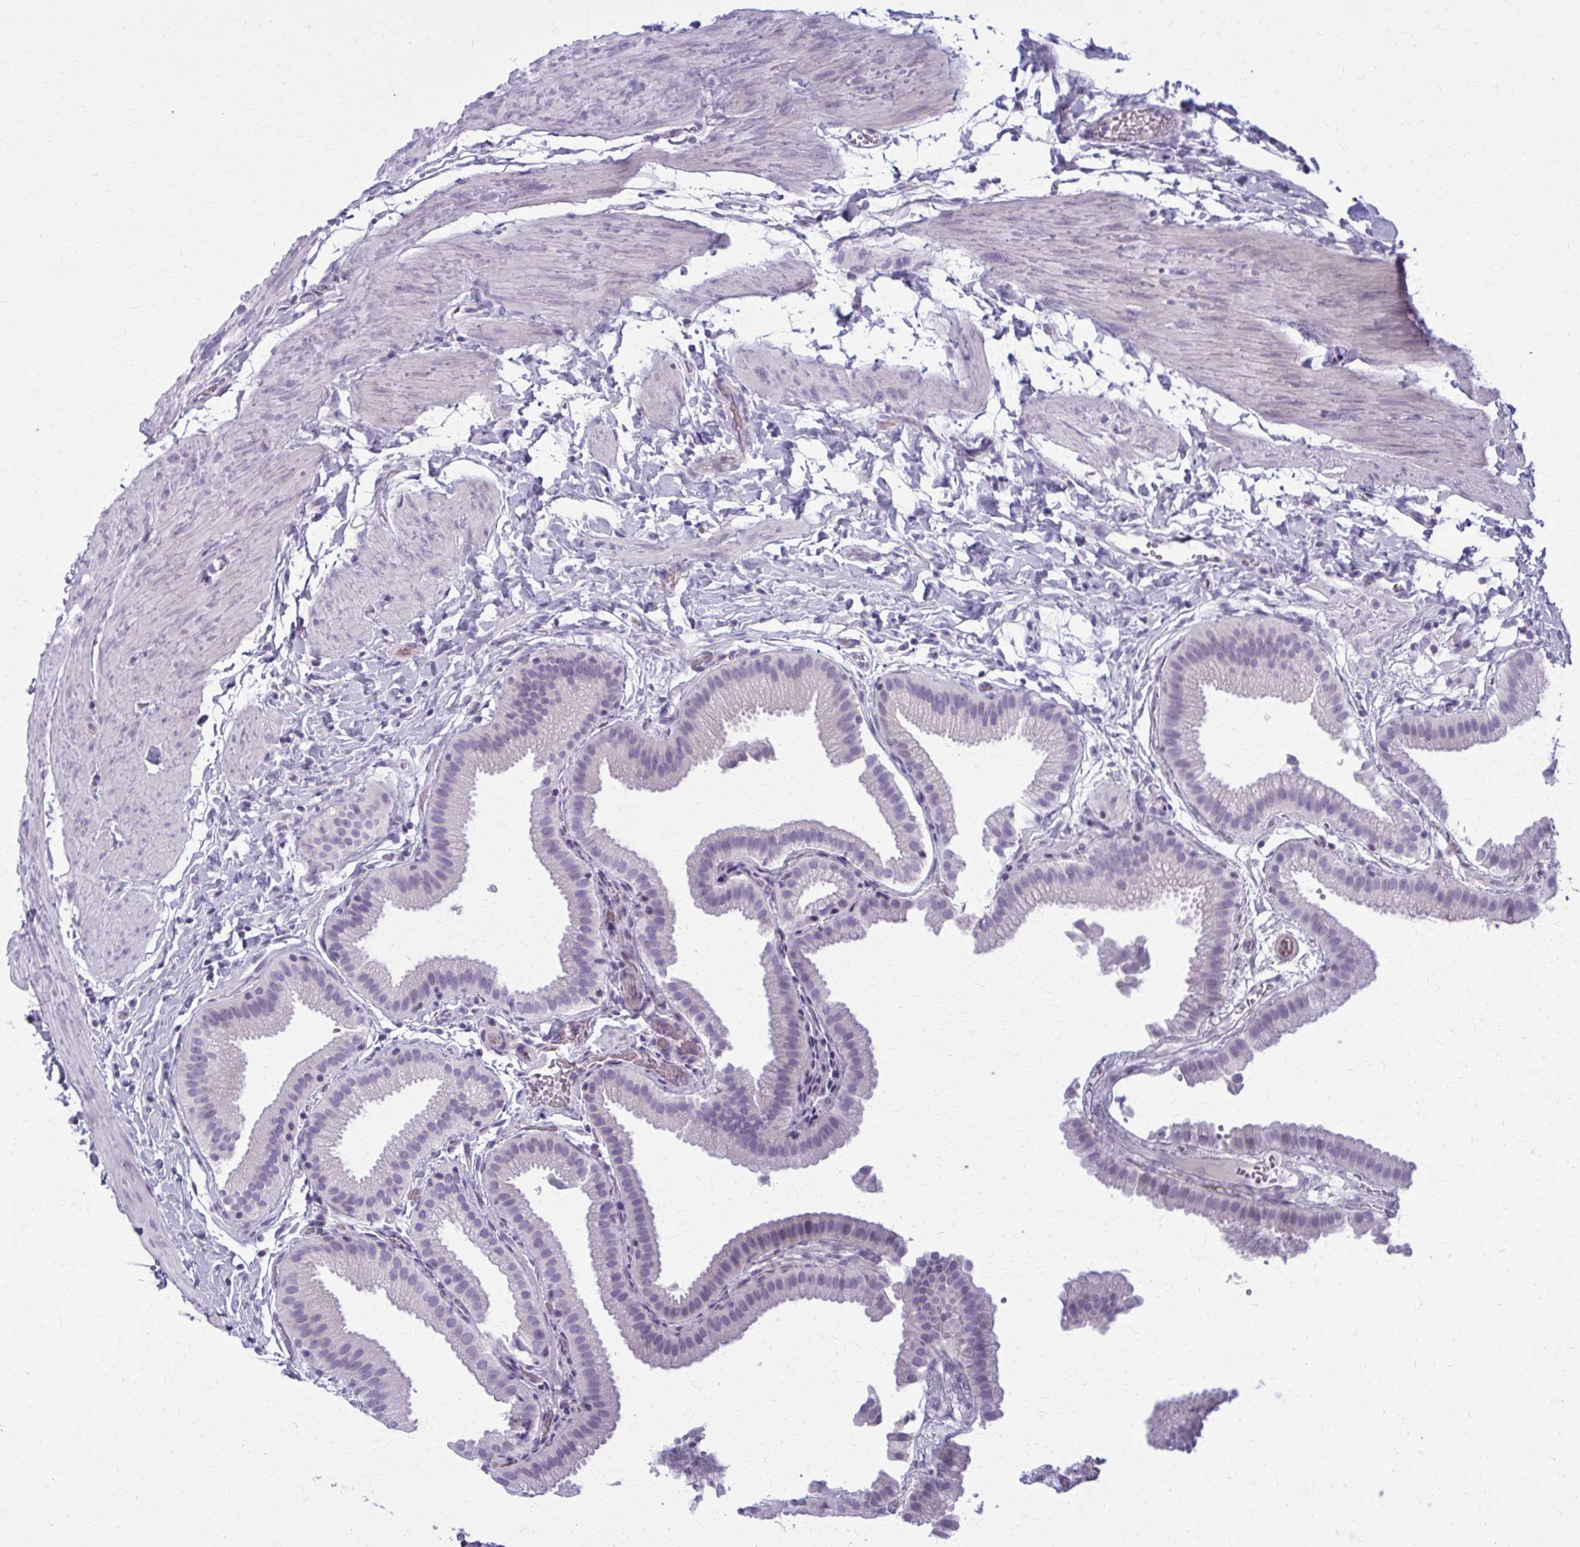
{"staining": {"intensity": "negative", "quantity": "none", "location": "none"}, "tissue": "gallbladder", "cell_type": "Glandular cells", "image_type": "normal", "snomed": [{"axis": "morphology", "description": "Normal tissue, NOS"}, {"axis": "topography", "description": "Gallbladder"}], "caption": "Protein analysis of benign gallbladder demonstrates no significant positivity in glandular cells.", "gene": "CASQ2", "patient": {"sex": "female", "age": 63}}